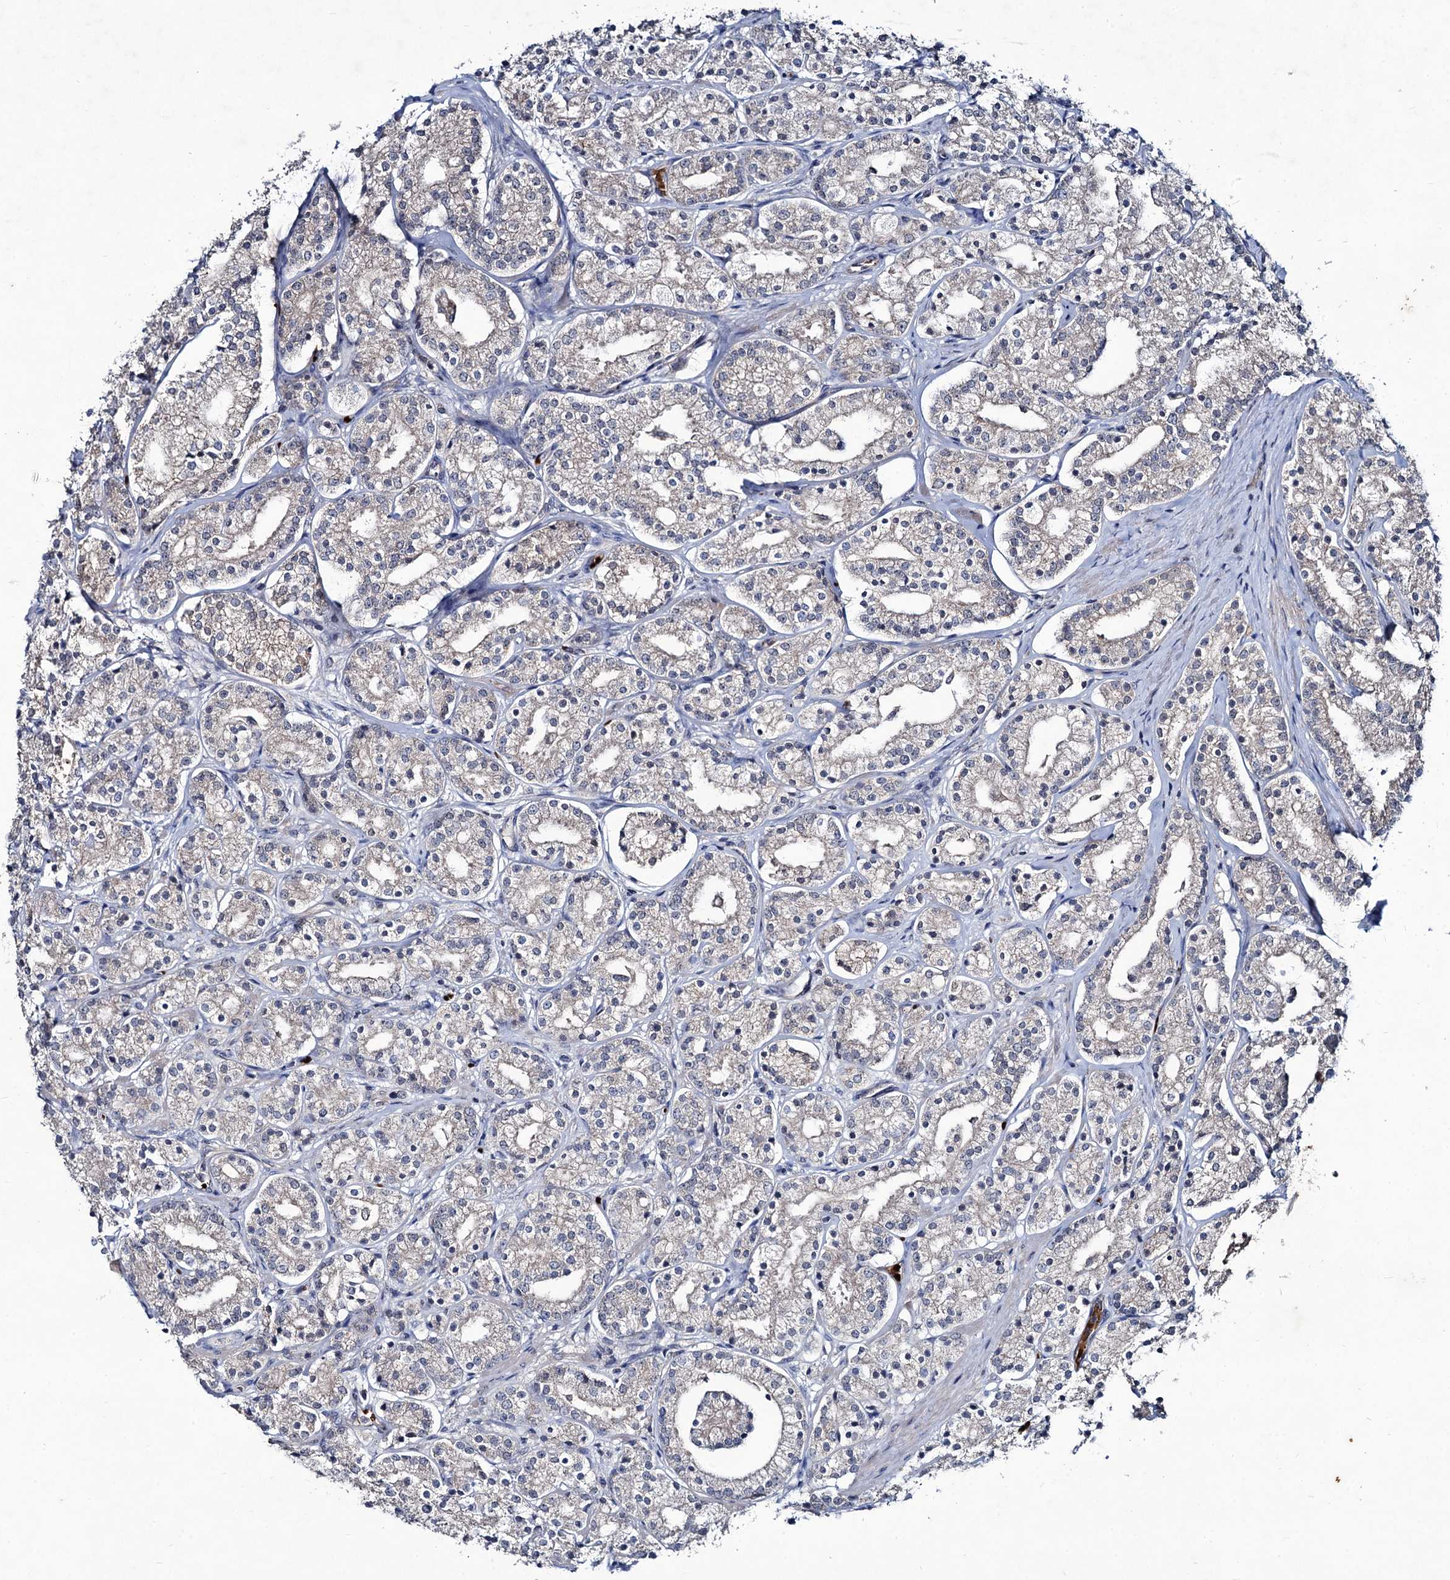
{"staining": {"intensity": "negative", "quantity": "none", "location": "none"}, "tissue": "prostate cancer", "cell_type": "Tumor cells", "image_type": "cancer", "snomed": [{"axis": "morphology", "description": "Adenocarcinoma, High grade"}, {"axis": "topography", "description": "Prostate"}], "caption": "Immunohistochemical staining of prostate high-grade adenocarcinoma demonstrates no significant positivity in tumor cells.", "gene": "RNF6", "patient": {"sex": "male", "age": 69}}